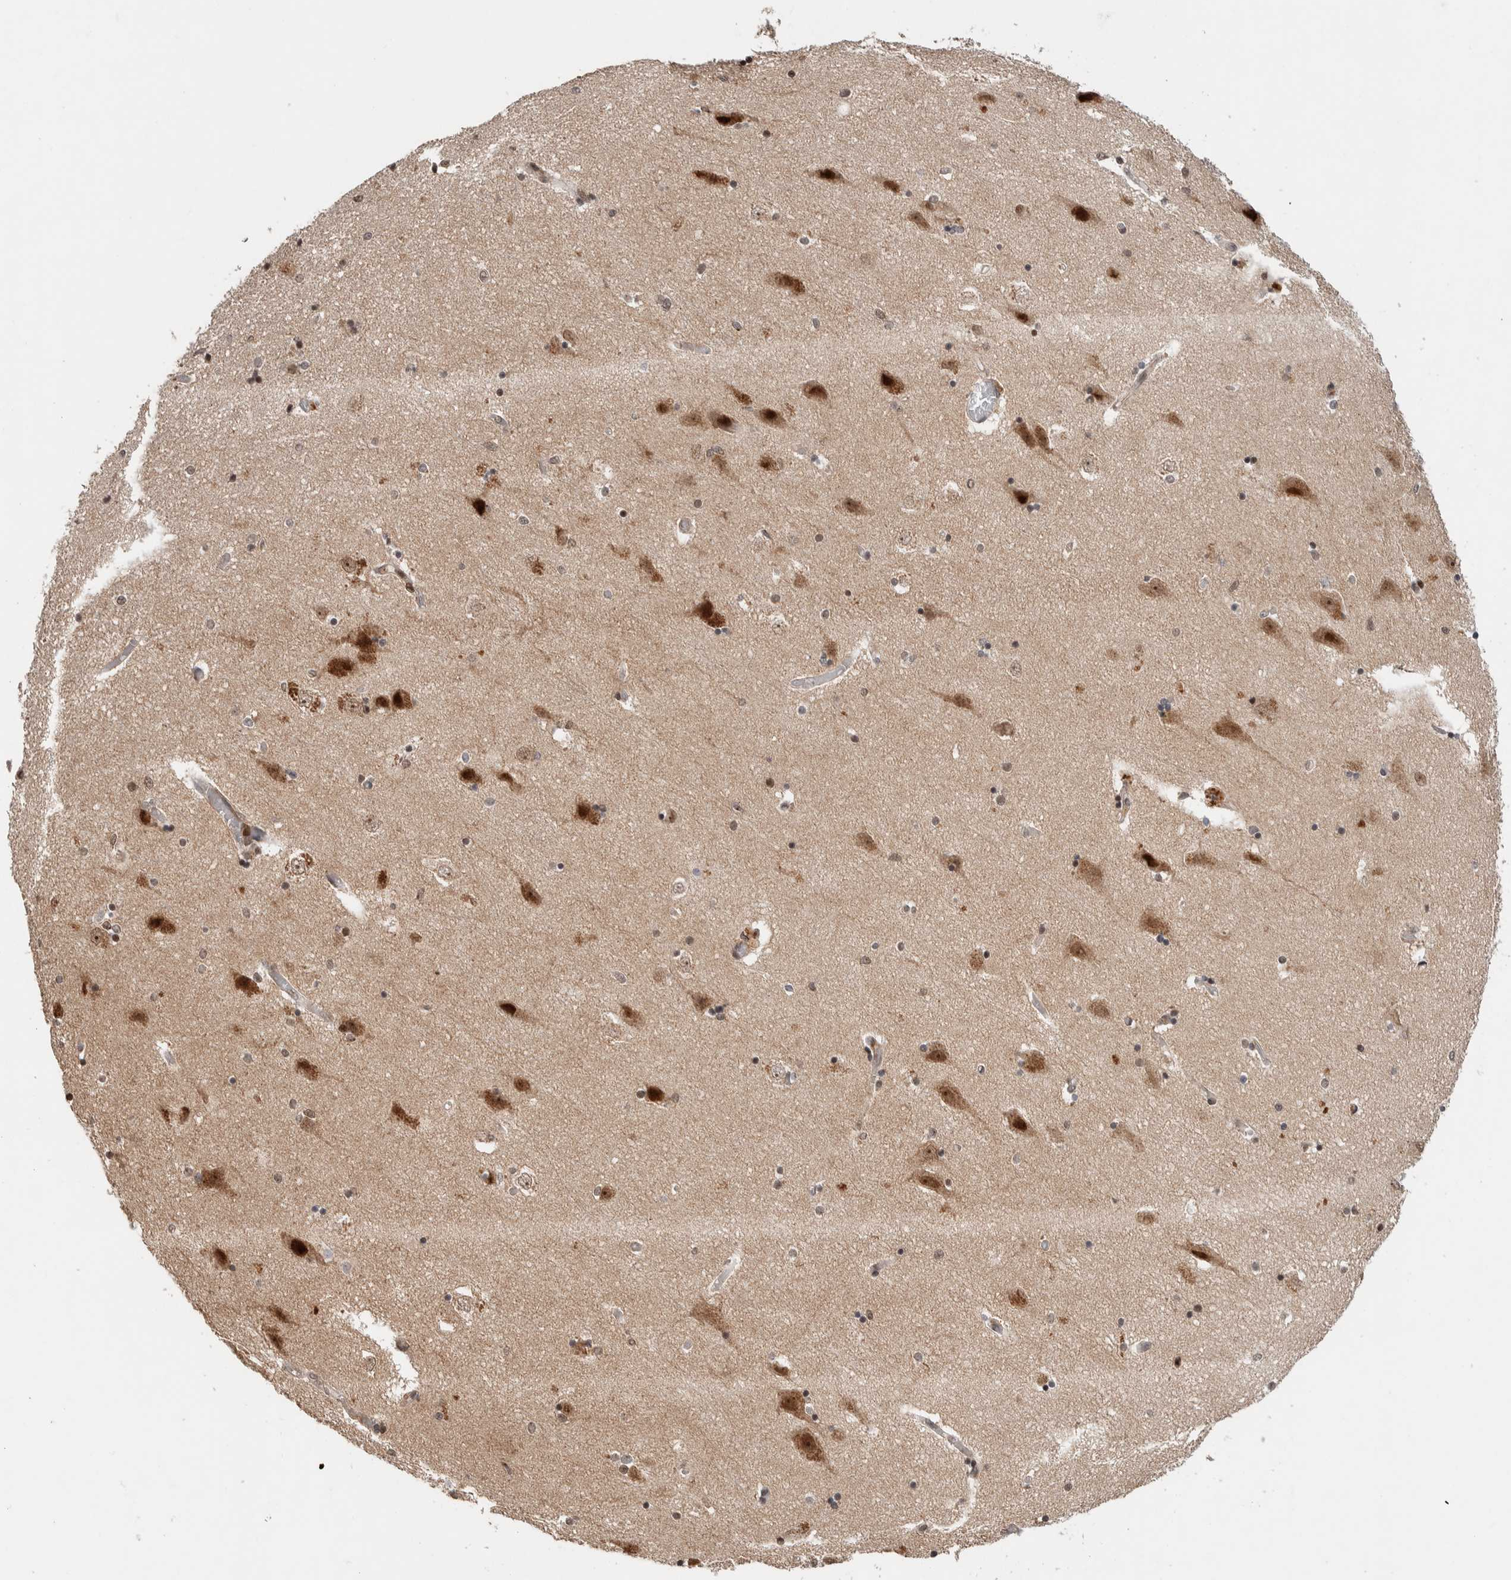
{"staining": {"intensity": "weak", "quantity": "<25%", "location": "nuclear"}, "tissue": "hippocampus", "cell_type": "Glial cells", "image_type": "normal", "snomed": [{"axis": "morphology", "description": "Normal tissue, NOS"}, {"axis": "topography", "description": "Hippocampus"}], "caption": "DAB immunohistochemical staining of benign hippocampus reveals no significant expression in glial cells. (DAB (3,3'-diaminobenzidine) IHC visualized using brightfield microscopy, high magnification).", "gene": "ZNF521", "patient": {"sex": "female", "age": 54}}